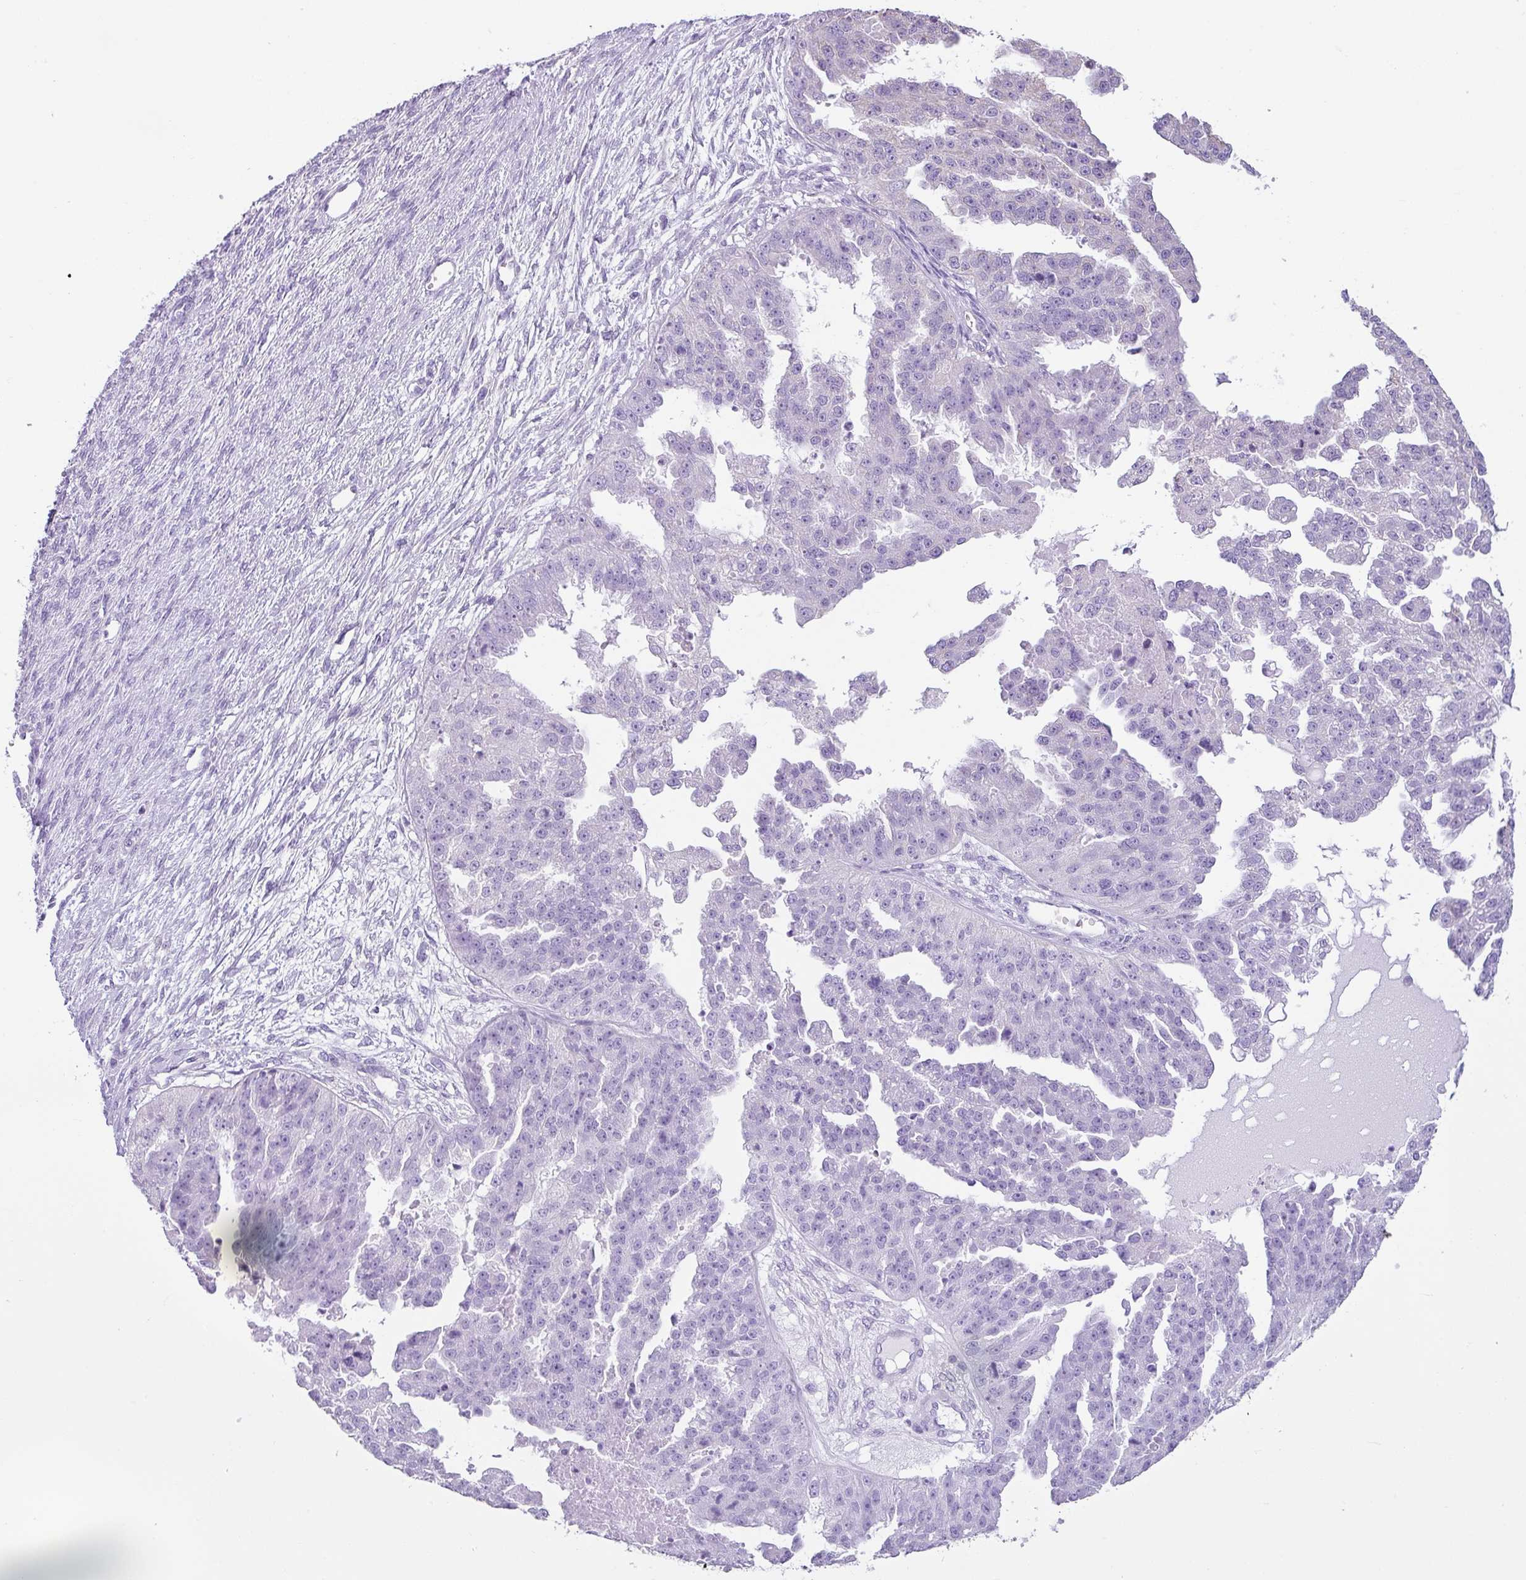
{"staining": {"intensity": "negative", "quantity": "none", "location": "none"}, "tissue": "ovarian cancer", "cell_type": "Tumor cells", "image_type": "cancer", "snomed": [{"axis": "morphology", "description": "Cystadenocarcinoma, serous, NOS"}, {"axis": "topography", "description": "Ovary"}], "caption": "The IHC histopathology image has no significant positivity in tumor cells of ovarian serous cystadenocarcinoma tissue.", "gene": "PALS2", "patient": {"sex": "female", "age": 58}}